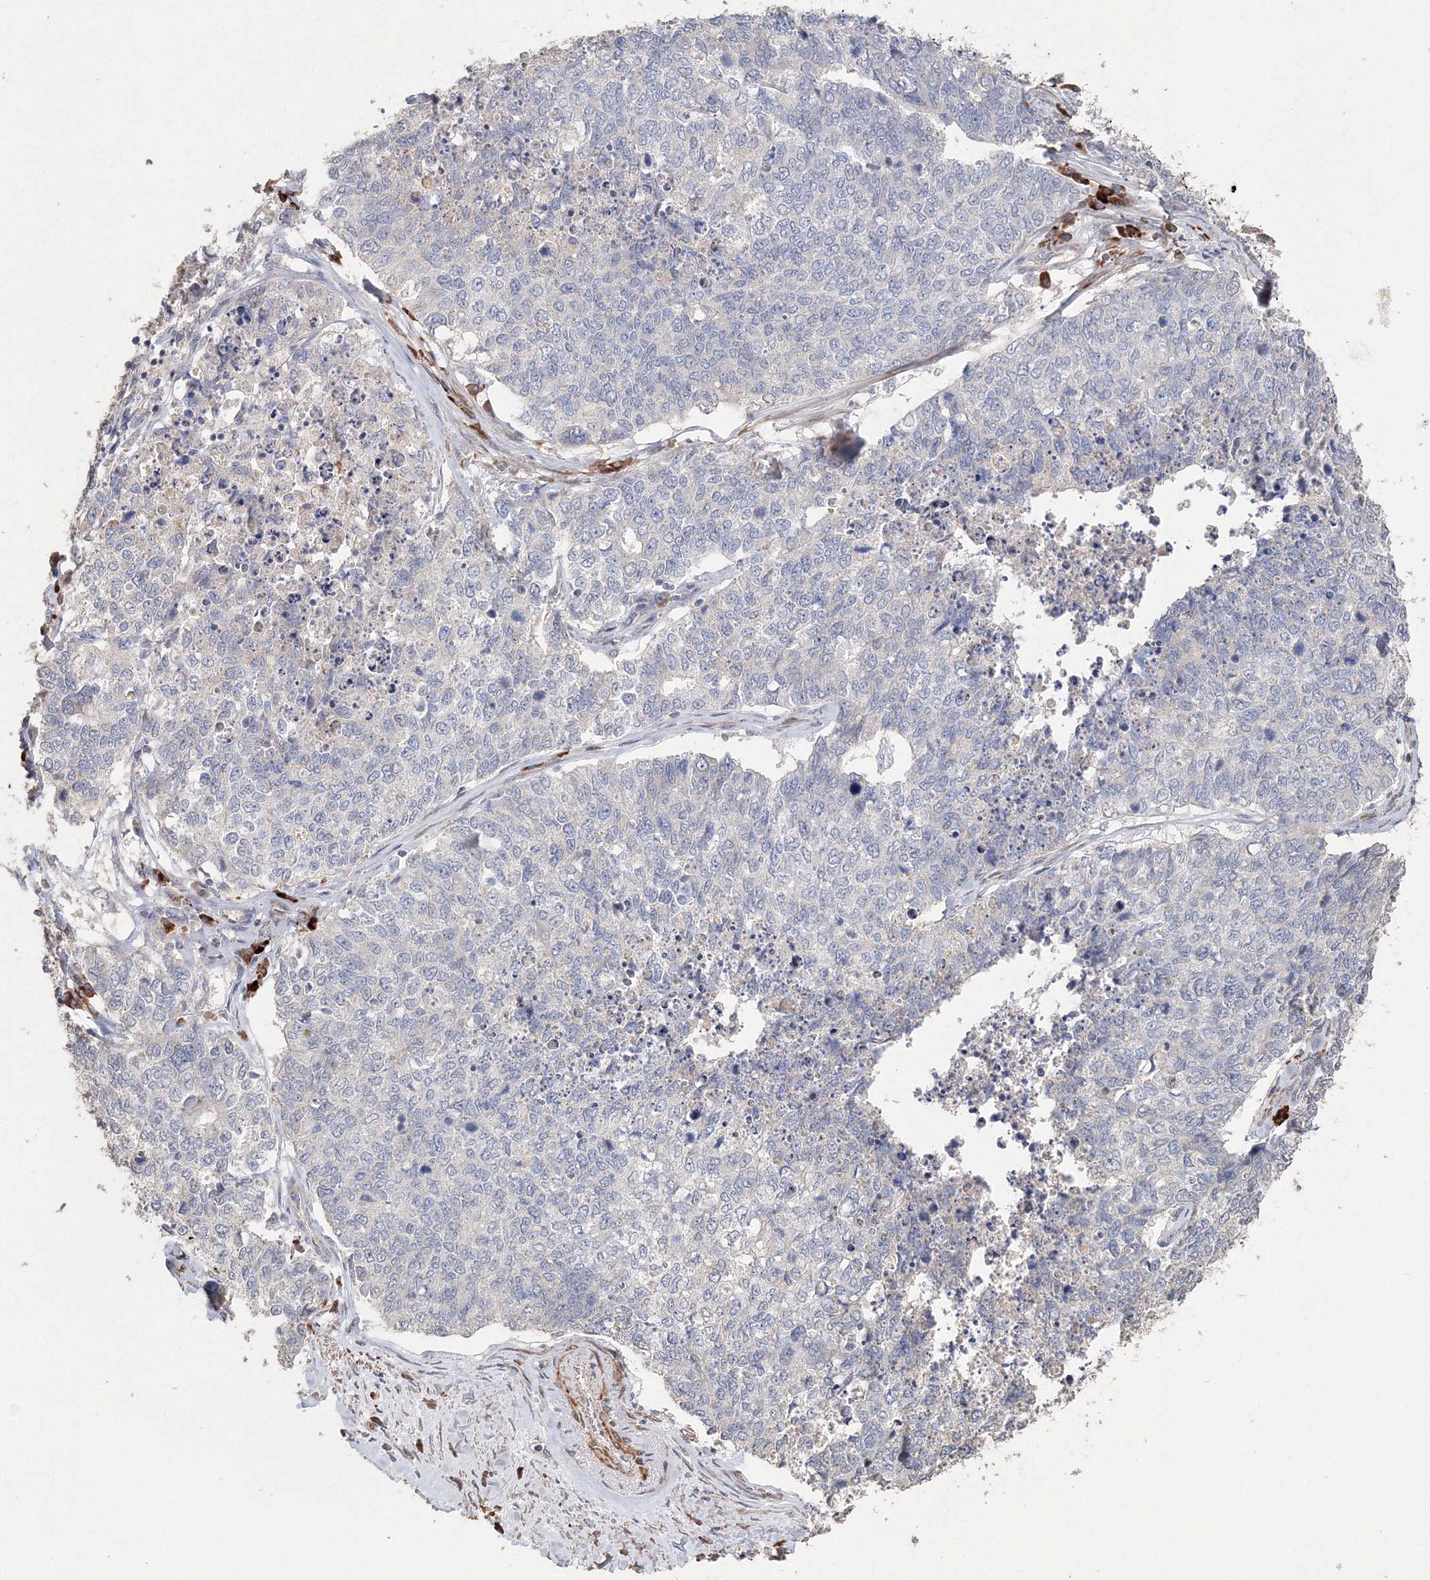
{"staining": {"intensity": "negative", "quantity": "none", "location": "none"}, "tissue": "cervical cancer", "cell_type": "Tumor cells", "image_type": "cancer", "snomed": [{"axis": "morphology", "description": "Squamous cell carcinoma, NOS"}, {"axis": "topography", "description": "Cervix"}], "caption": "High power microscopy micrograph of an immunohistochemistry photomicrograph of cervical cancer (squamous cell carcinoma), revealing no significant positivity in tumor cells. The staining was performed using DAB (3,3'-diaminobenzidine) to visualize the protein expression in brown, while the nuclei were stained in blue with hematoxylin (Magnification: 20x).", "gene": "NALF2", "patient": {"sex": "female", "age": 63}}